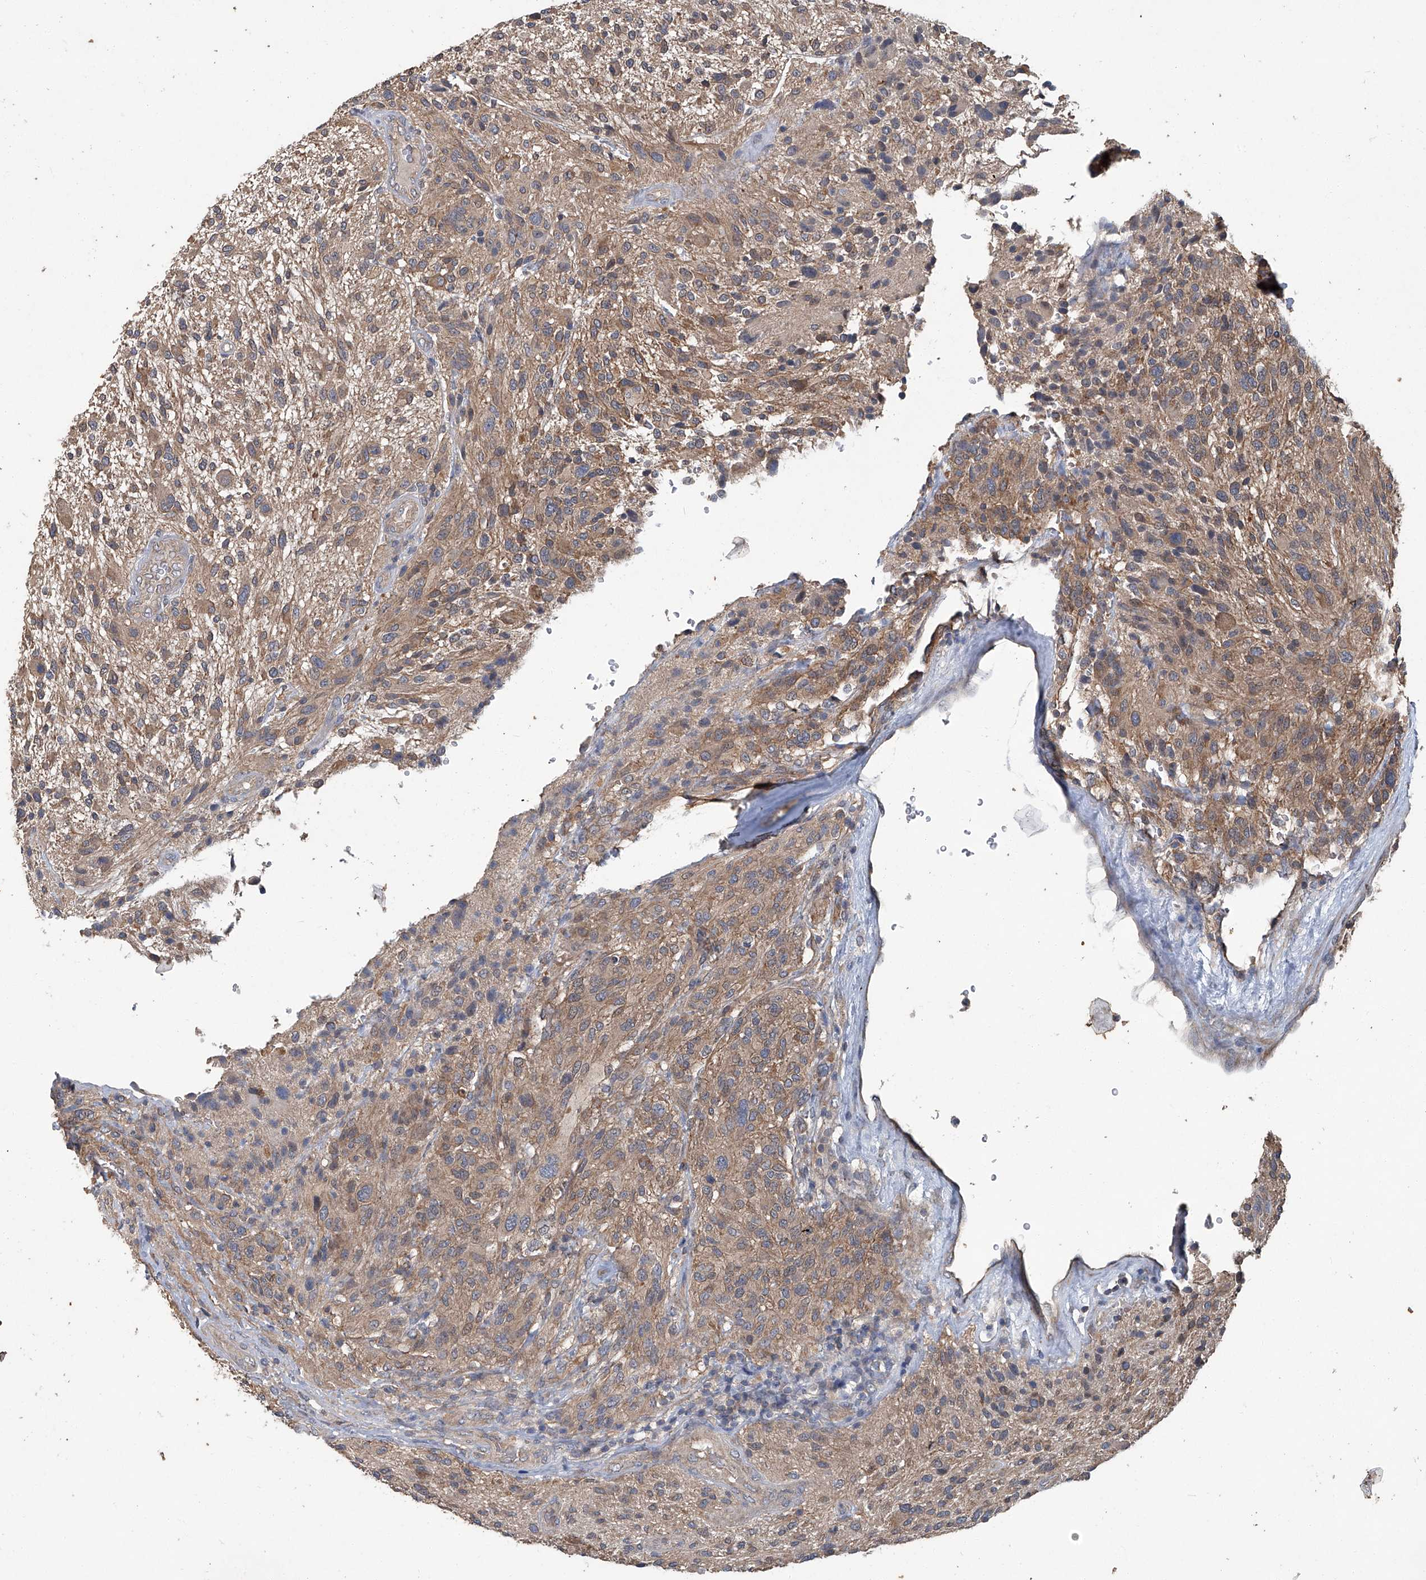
{"staining": {"intensity": "moderate", "quantity": ">75%", "location": "cytoplasmic/membranous"}, "tissue": "glioma", "cell_type": "Tumor cells", "image_type": "cancer", "snomed": [{"axis": "morphology", "description": "Glioma, malignant, High grade"}, {"axis": "topography", "description": "Brain"}], "caption": "A histopathology image of high-grade glioma (malignant) stained for a protein demonstrates moderate cytoplasmic/membranous brown staining in tumor cells. (DAB IHC, brown staining for protein, blue staining for nuclei).", "gene": "ANKRD34A", "patient": {"sex": "male", "age": 47}}